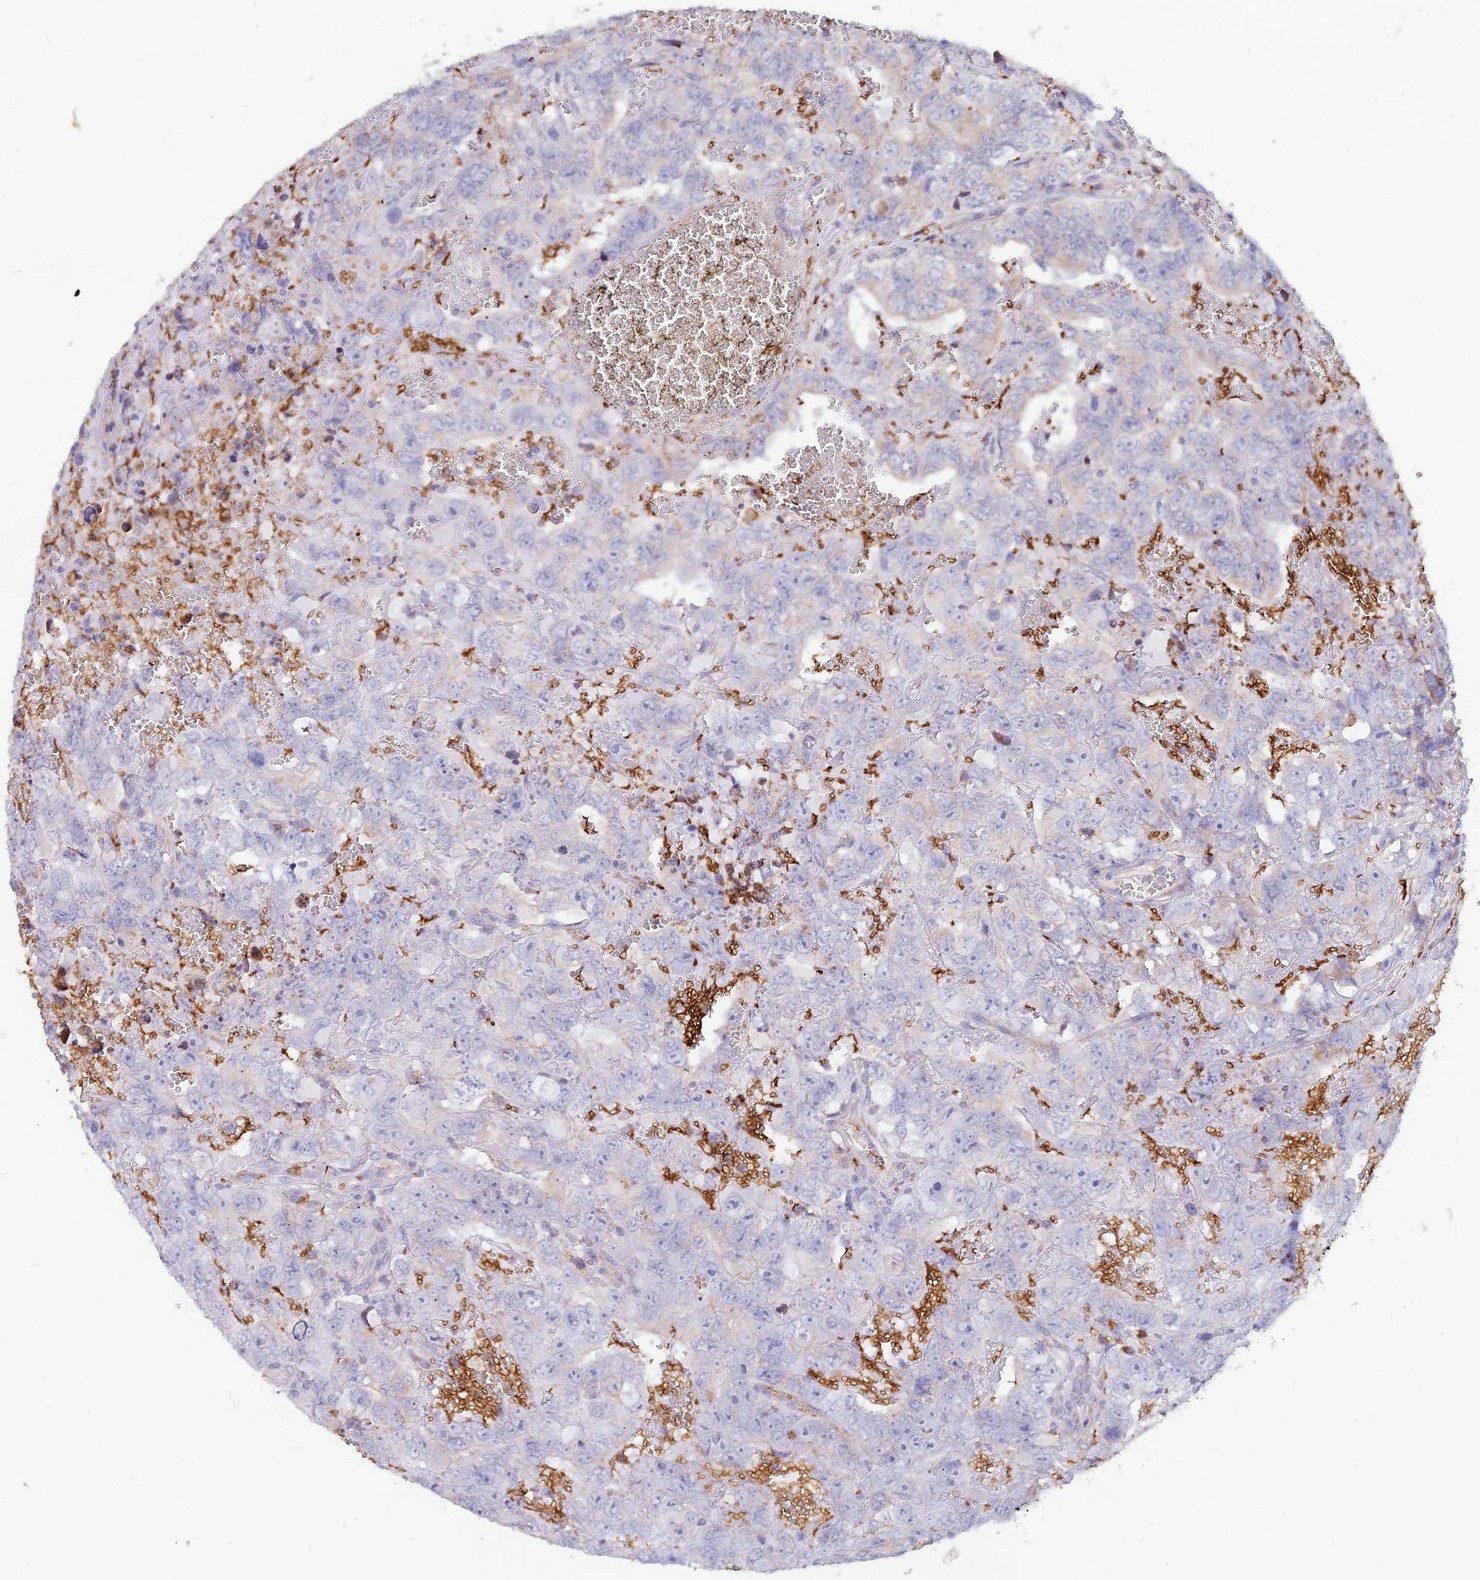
{"staining": {"intensity": "negative", "quantity": "none", "location": "none"}, "tissue": "testis cancer", "cell_type": "Tumor cells", "image_type": "cancer", "snomed": [{"axis": "morphology", "description": "Carcinoma, Embryonal, NOS"}, {"axis": "topography", "description": "Testis"}], "caption": "There is no significant staining in tumor cells of testis embryonal carcinoma.", "gene": "DENND2D", "patient": {"sex": "male", "age": 45}}